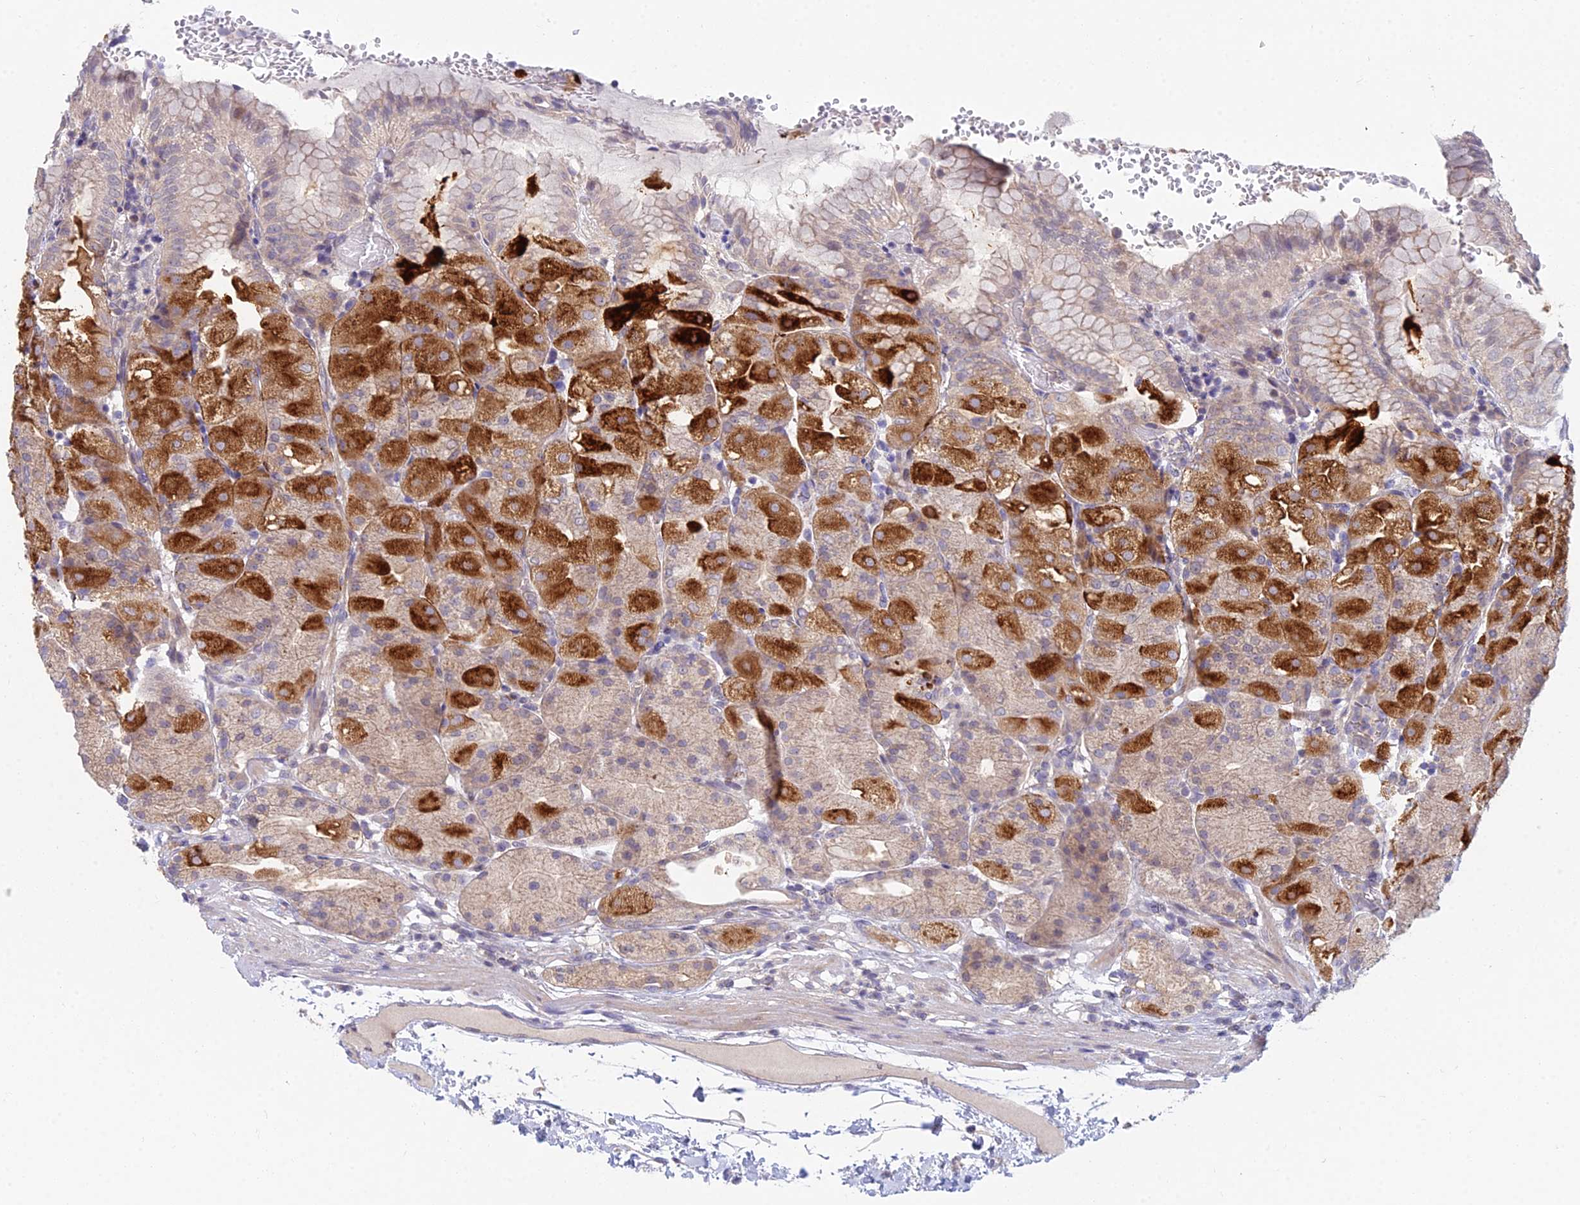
{"staining": {"intensity": "strong", "quantity": "25%-75%", "location": "cytoplasmic/membranous"}, "tissue": "stomach", "cell_type": "Glandular cells", "image_type": "normal", "snomed": [{"axis": "morphology", "description": "Normal tissue, NOS"}, {"axis": "topography", "description": "Stomach, upper"}, {"axis": "topography", "description": "Stomach, lower"}], "caption": "Benign stomach was stained to show a protein in brown. There is high levels of strong cytoplasmic/membranous positivity in approximately 25%-75% of glandular cells. (IHC, brightfield microscopy, high magnification).", "gene": "METTL26", "patient": {"sex": "male", "age": 62}}